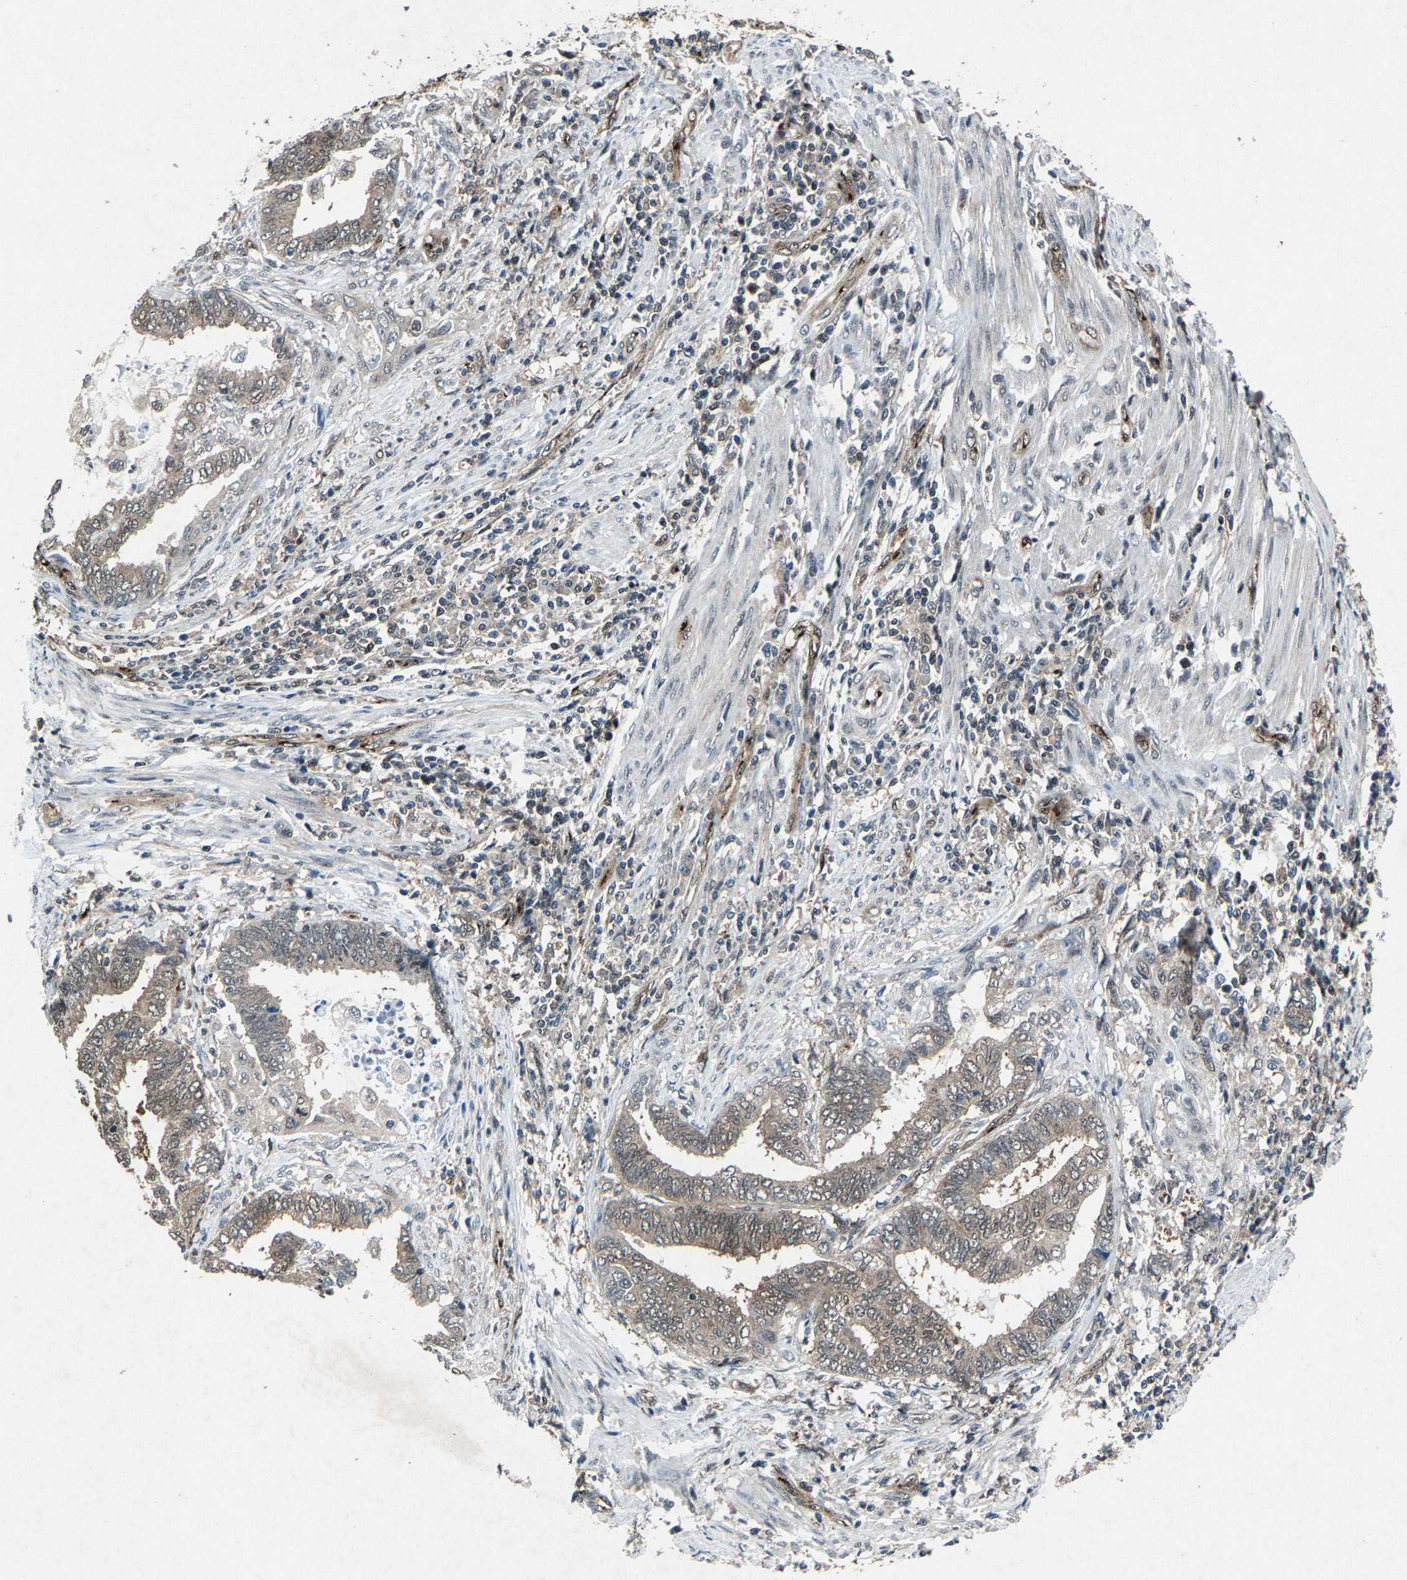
{"staining": {"intensity": "weak", "quantity": "<25%", "location": "cytoplasmic/membranous"}, "tissue": "endometrial cancer", "cell_type": "Tumor cells", "image_type": "cancer", "snomed": [{"axis": "morphology", "description": "Adenocarcinoma, NOS"}, {"axis": "topography", "description": "Uterus"}, {"axis": "topography", "description": "Endometrium"}], "caption": "Tumor cells show no significant protein expression in endometrial adenocarcinoma.", "gene": "ATXN3", "patient": {"sex": "female", "age": 70}}